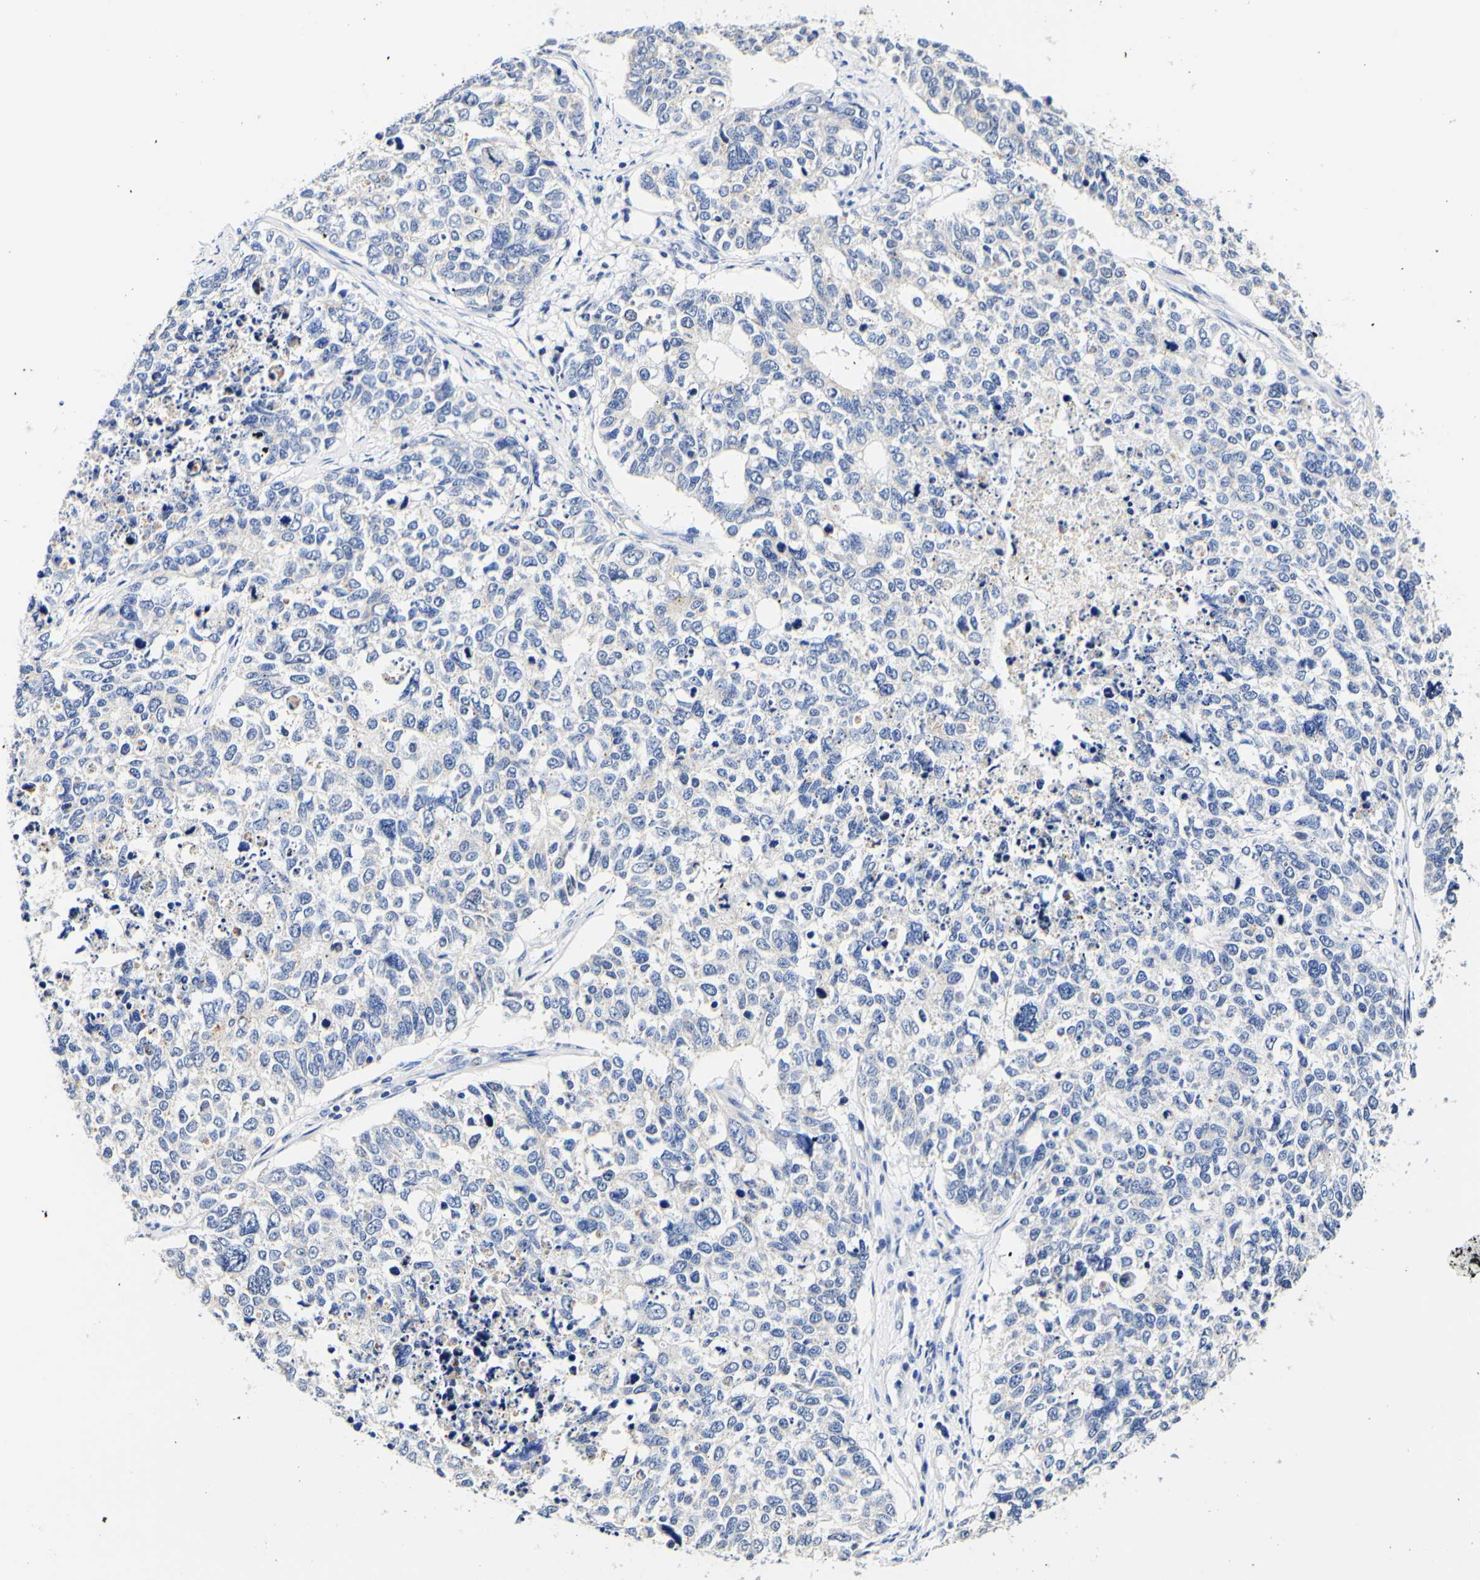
{"staining": {"intensity": "weak", "quantity": "<25%", "location": "cytoplasmic/membranous"}, "tissue": "cervical cancer", "cell_type": "Tumor cells", "image_type": "cancer", "snomed": [{"axis": "morphology", "description": "Squamous cell carcinoma, NOS"}, {"axis": "topography", "description": "Cervix"}], "caption": "Immunohistochemical staining of cervical squamous cell carcinoma displays no significant positivity in tumor cells. (DAB (3,3'-diaminobenzidine) IHC visualized using brightfield microscopy, high magnification).", "gene": "CAMK4", "patient": {"sex": "female", "age": 63}}